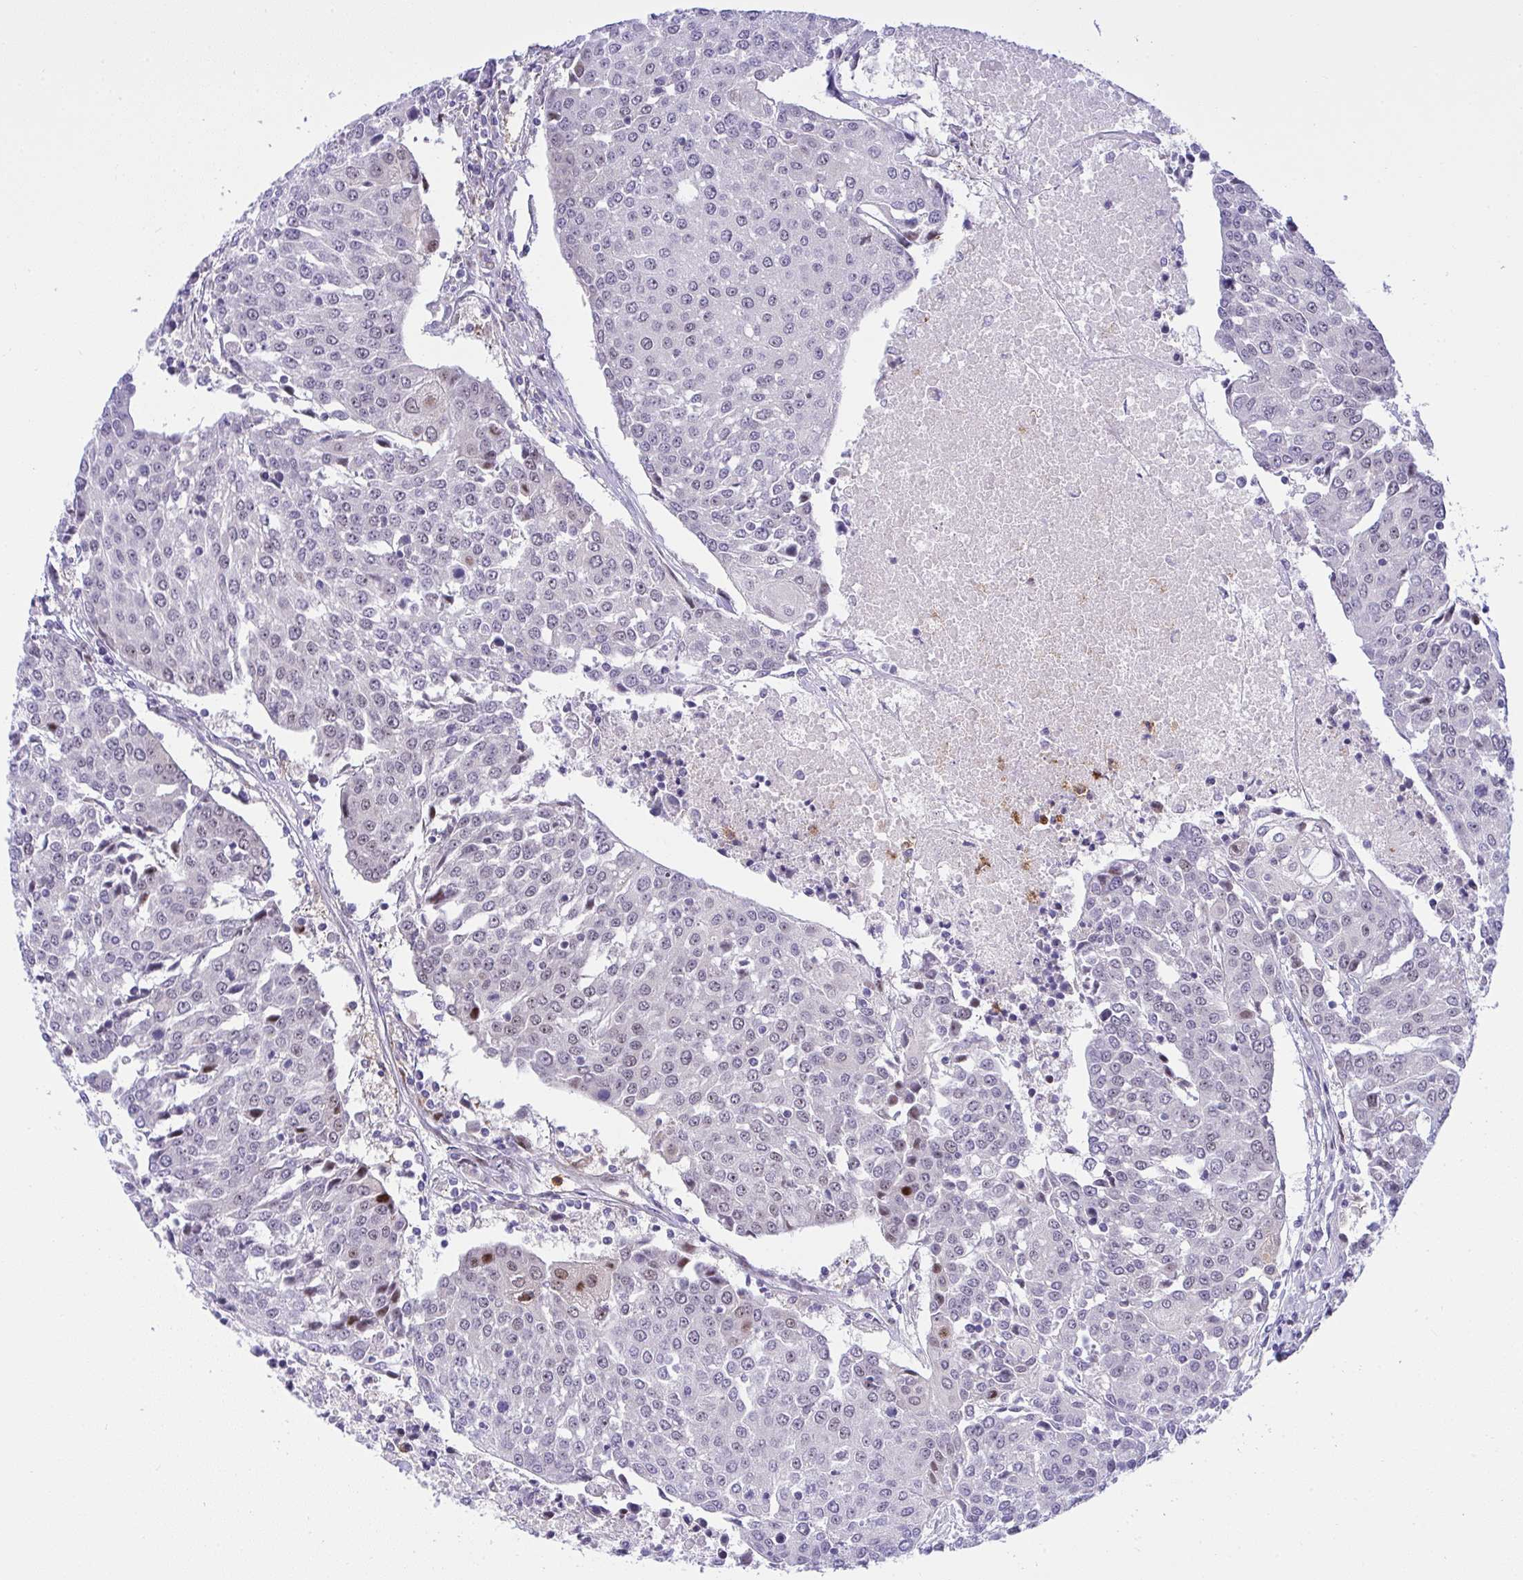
{"staining": {"intensity": "moderate", "quantity": "<25%", "location": "nuclear"}, "tissue": "urothelial cancer", "cell_type": "Tumor cells", "image_type": "cancer", "snomed": [{"axis": "morphology", "description": "Urothelial carcinoma, High grade"}, {"axis": "topography", "description": "Urinary bladder"}], "caption": "The histopathology image reveals immunohistochemical staining of urothelial cancer. There is moderate nuclear positivity is present in approximately <25% of tumor cells.", "gene": "ZNF554", "patient": {"sex": "female", "age": 85}}